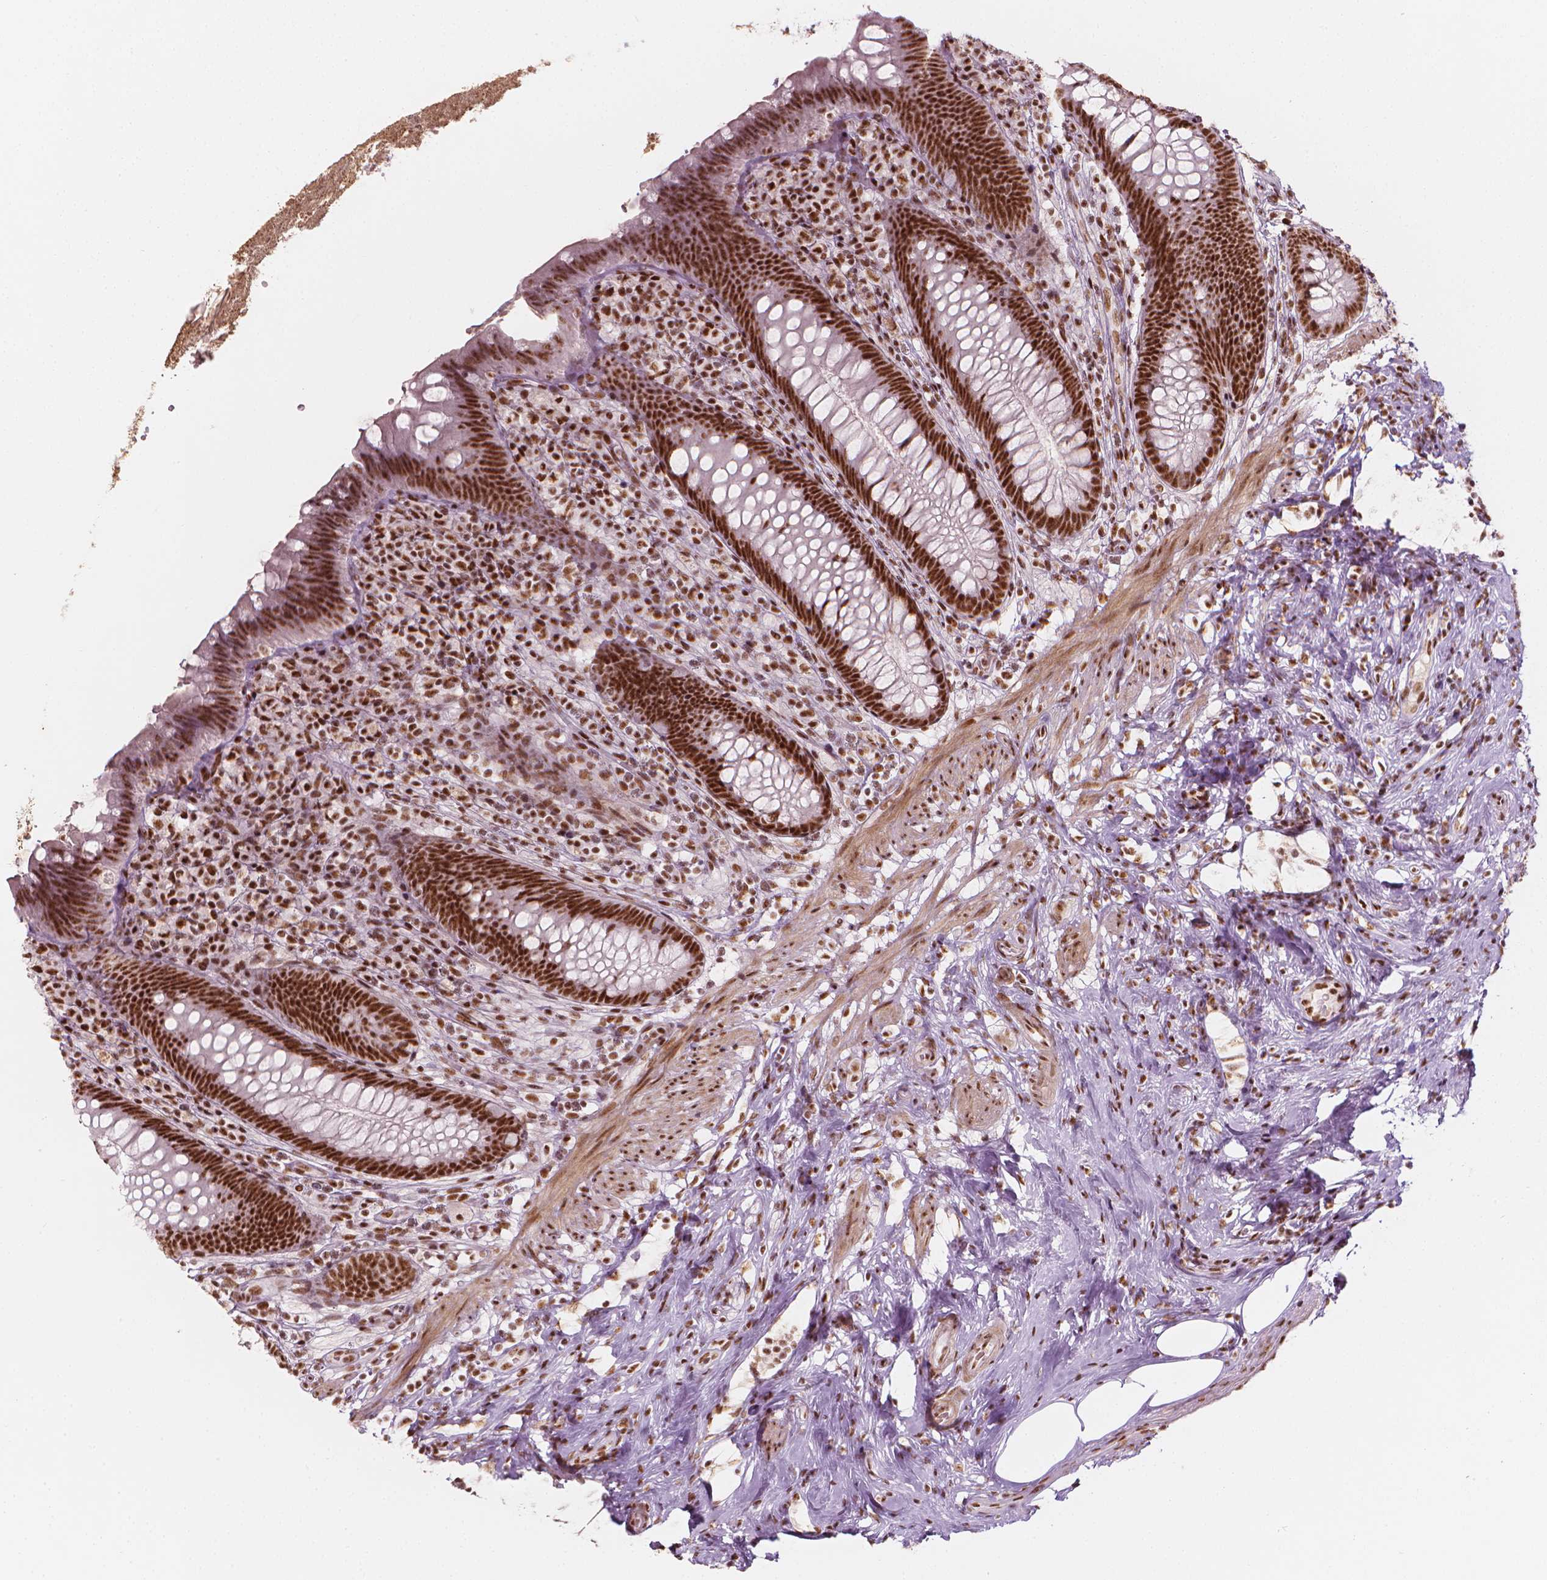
{"staining": {"intensity": "strong", "quantity": ">75%", "location": "nuclear"}, "tissue": "appendix", "cell_type": "Glandular cells", "image_type": "normal", "snomed": [{"axis": "morphology", "description": "Normal tissue, NOS"}, {"axis": "topography", "description": "Appendix"}], "caption": "Immunohistochemical staining of benign appendix displays high levels of strong nuclear expression in approximately >75% of glandular cells.", "gene": "ELF2", "patient": {"sex": "male", "age": 47}}